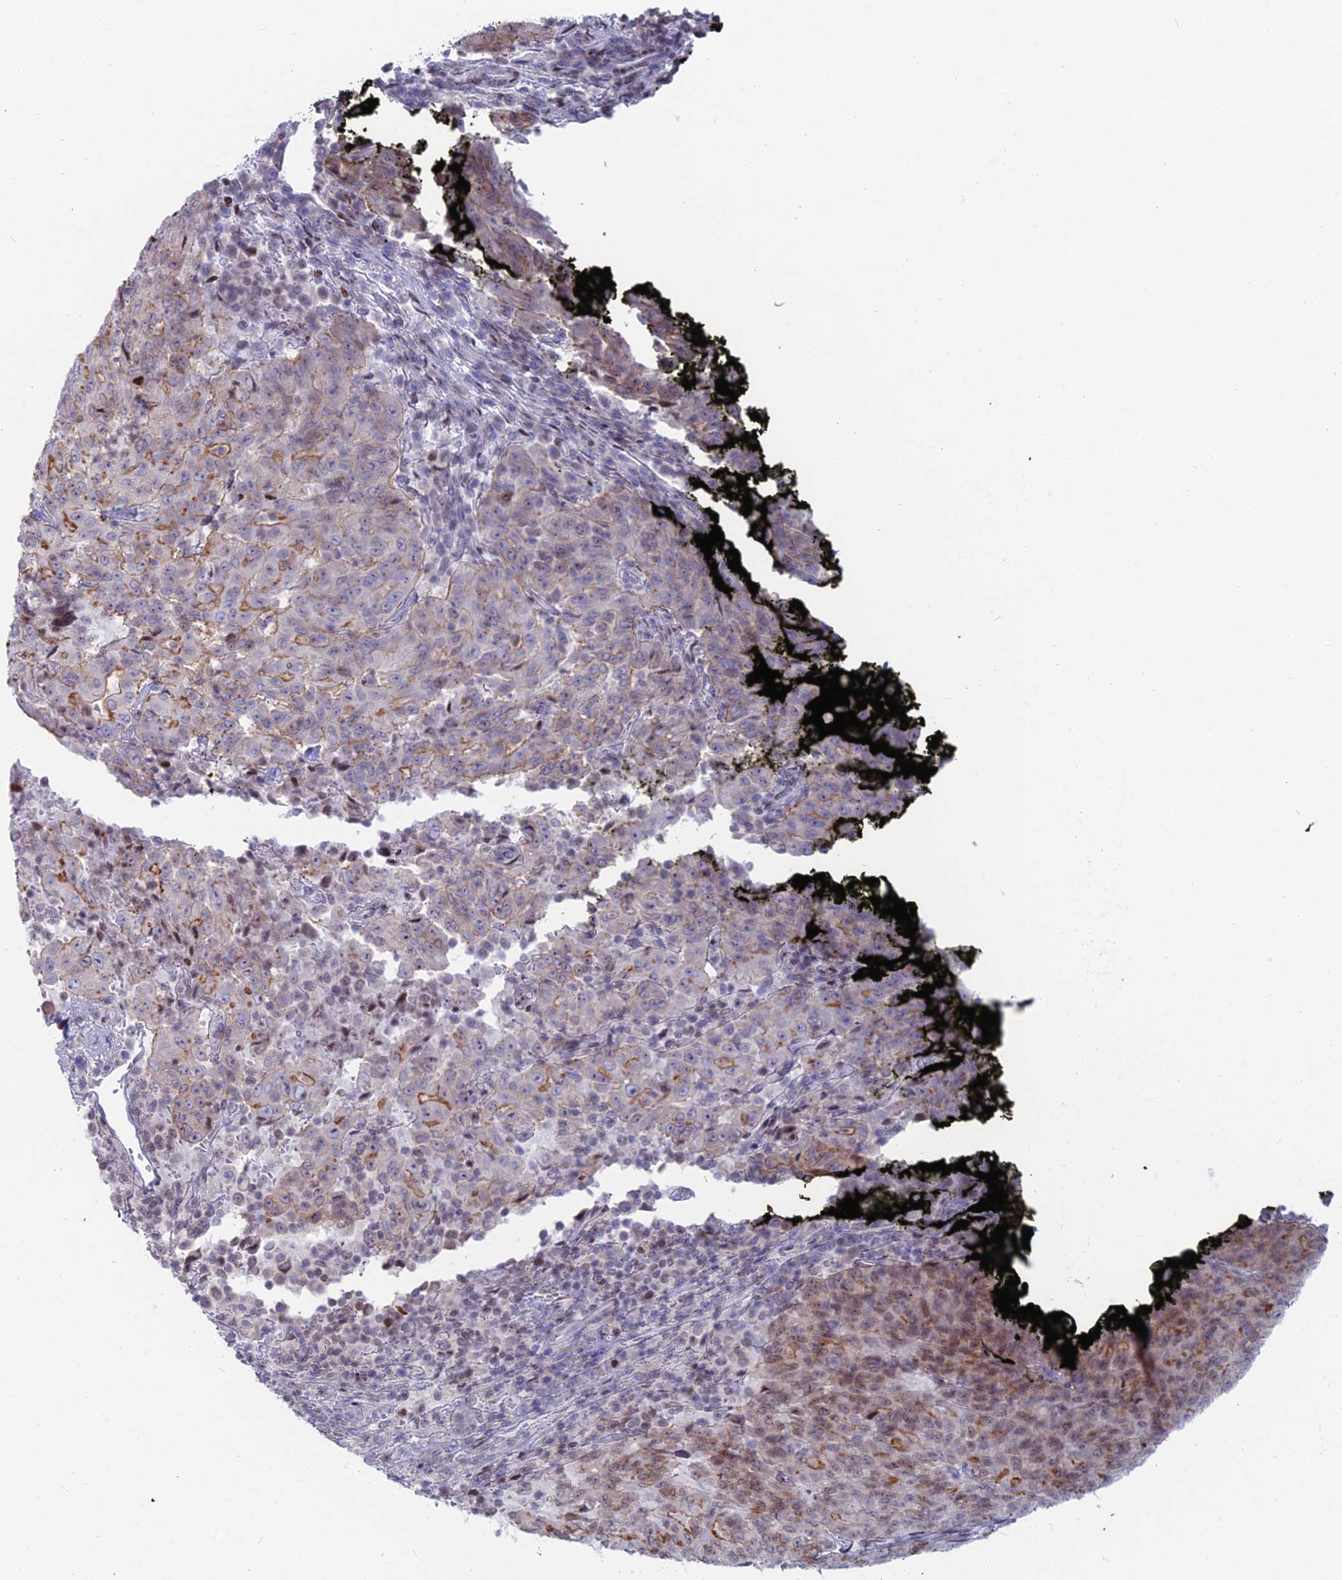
{"staining": {"intensity": "moderate", "quantity": "25%-75%", "location": "cytoplasmic/membranous"}, "tissue": "pancreatic cancer", "cell_type": "Tumor cells", "image_type": "cancer", "snomed": [{"axis": "morphology", "description": "Adenocarcinoma, NOS"}, {"axis": "topography", "description": "Pancreas"}], "caption": "A high-resolution histopathology image shows immunohistochemistry staining of adenocarcinoma (pancreatic), which displays moderate cytoplasmic/membranous positivity in approximately 25%-75% of tumor cells.", "gene": "CERS6", "patient": {"sex": "male", "age": 63}}